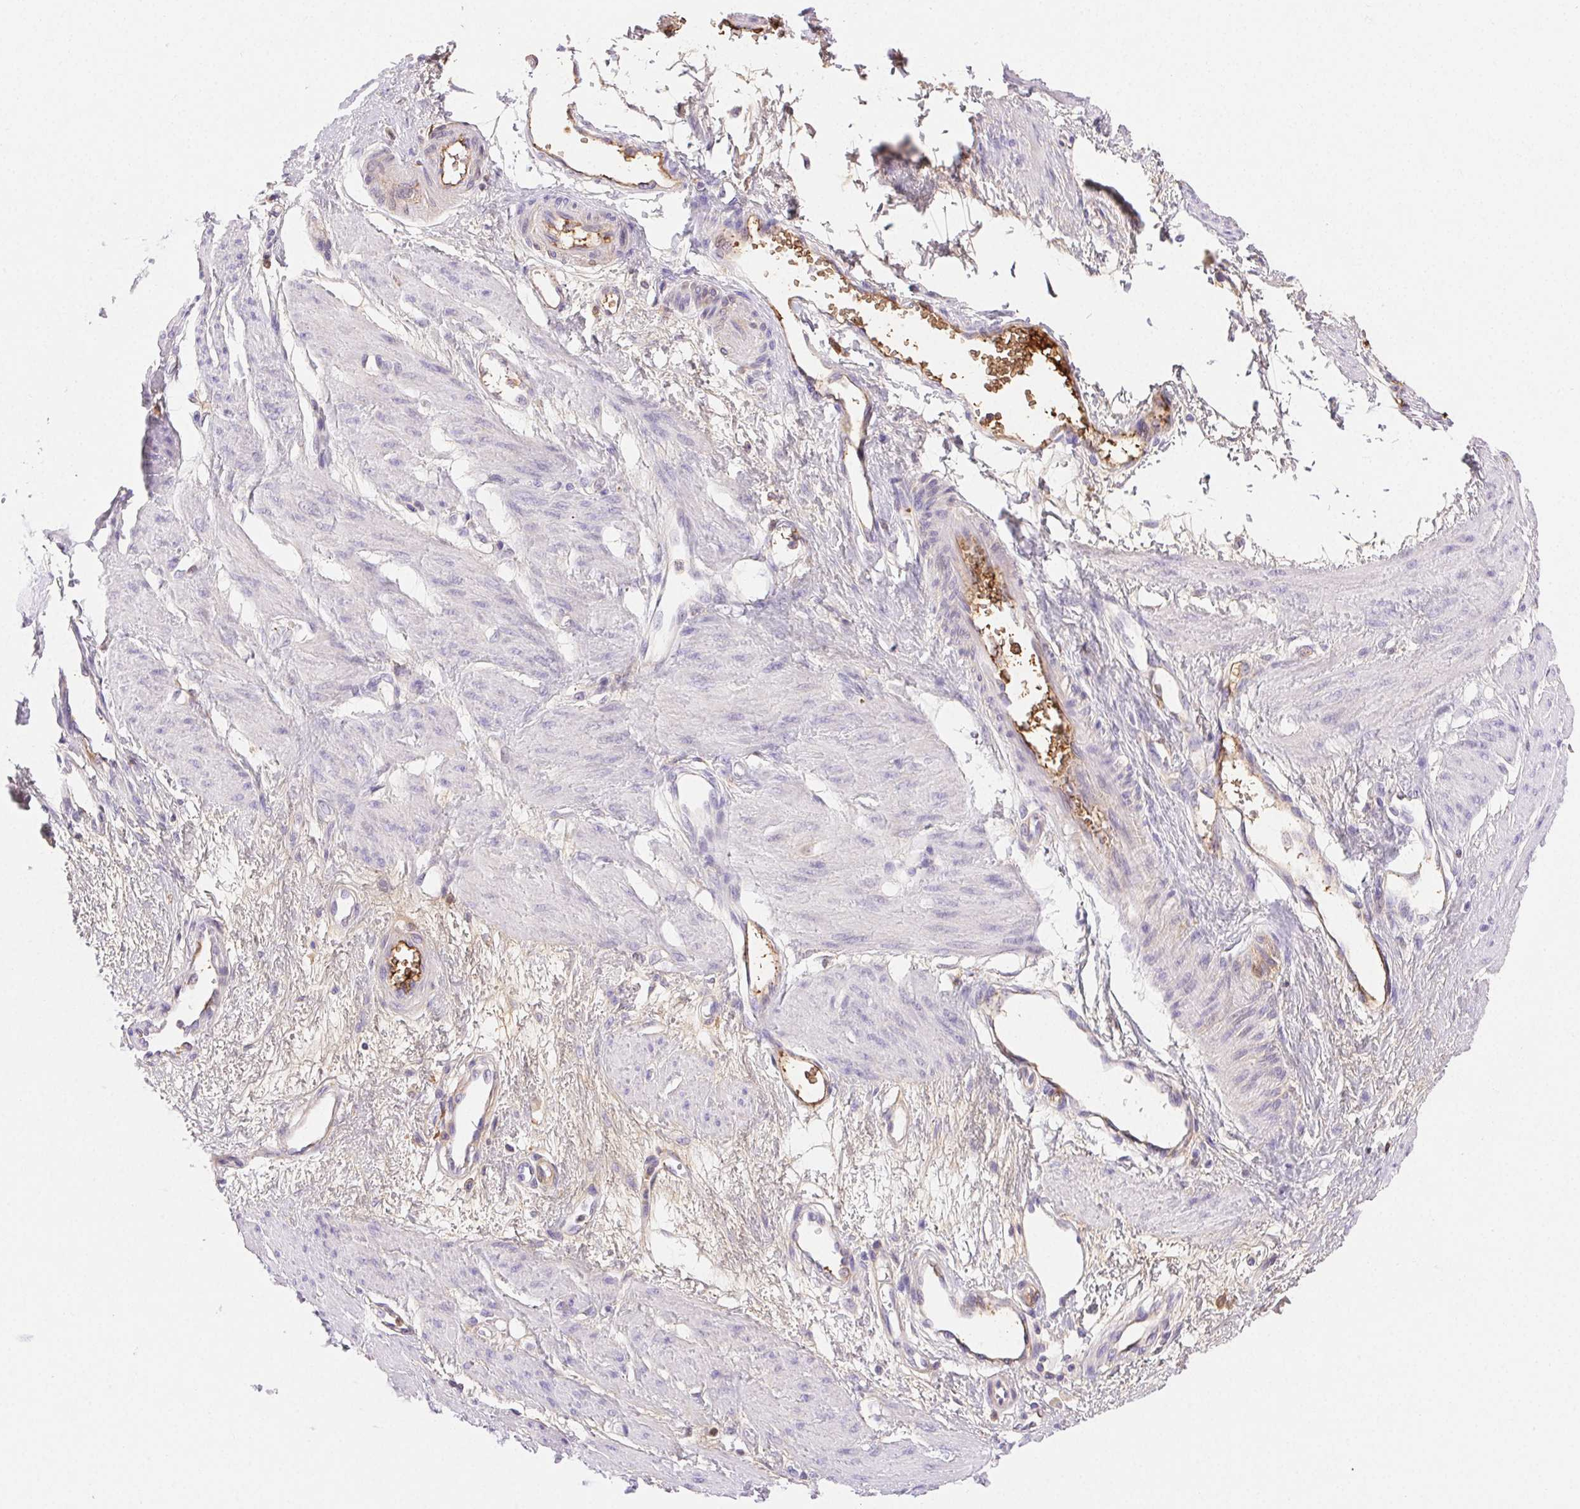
{"staining": {"intensity": "negative", "quantity": "none", "location": "none"}, "tissue": "smooth muscle", "cell_type": "Smooth muscle cells", "image_type": "normal", "snomed": [{"axis": "morphology", "description": "Normal tissue, NOS"}, {"axis": "topography", "description": "Smooth muscle"}, {"axis": "topography", "description": "Uterus"}], "caption": "Micrograph shows no significant protein expression in smooth muscle cells of normal smooth muscle. (Brightfield microscopy of DAB (3,3'-diaminobenzidine) immunohistochemistry at high magnification).", "gene": "FGA", "patient": {"sex": "female", "age": 39}}